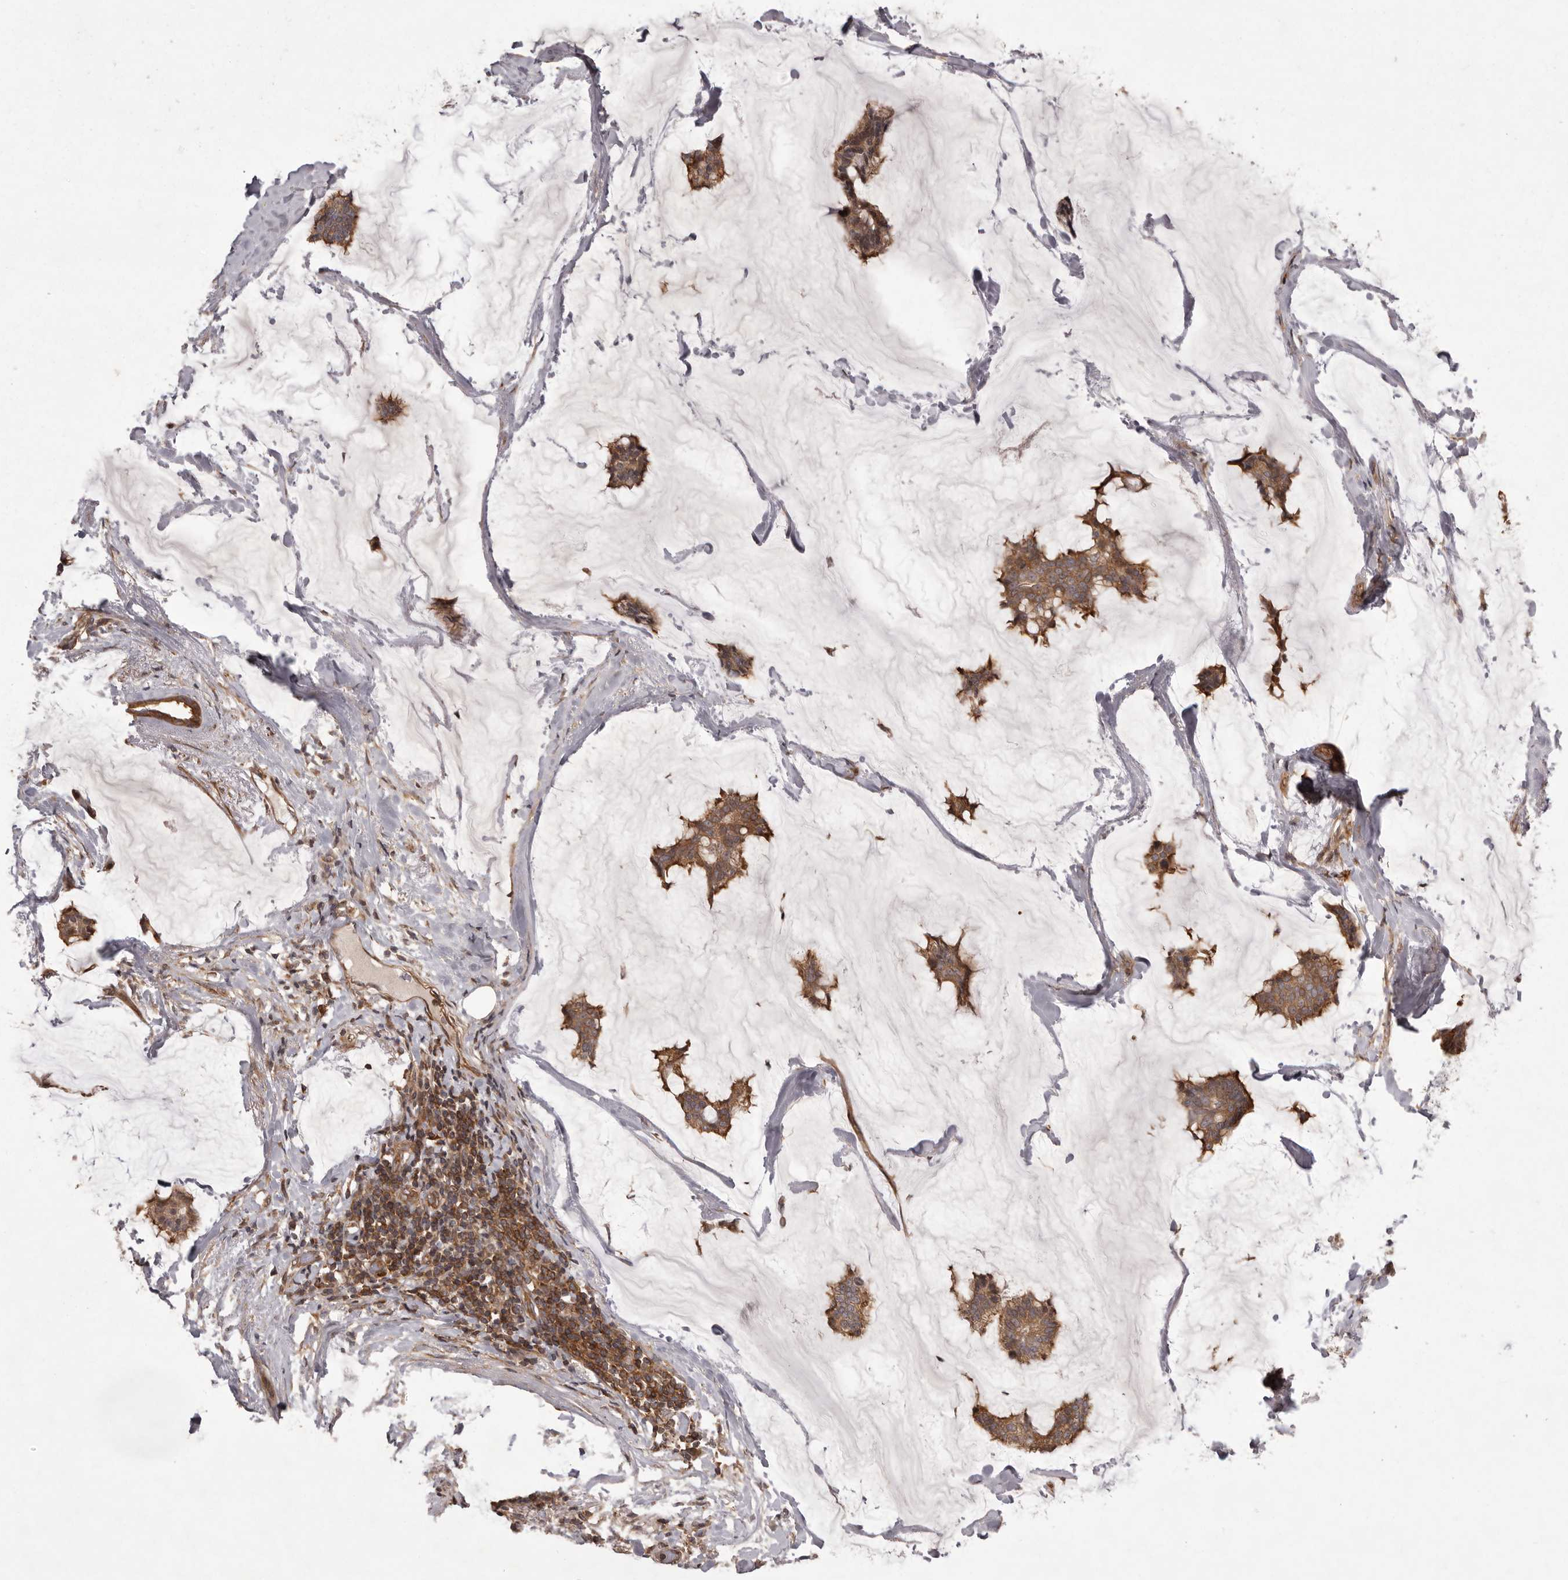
{"staining": {"intensity": "strong", "quantity": ">75%", "location": "cytoplasmic/membranous"}, "tissue": "breast cancer", "cell_type": "Tumor cells", "image_type": "cancer", "snomed": [{"axis": "morphology", "description": "Duct carcinoma"}, {"axis": "topography", "description": "Breast"}], "caption": "This is a histology image of immunohistochemistry (IHC) staining of breast intraductal carcinoma, which shows strong positivity in the cytoplasmic/membranous of tumor cells.", "gene": "NFKBIA", "patient": {"sex": "female", "age": 93}}